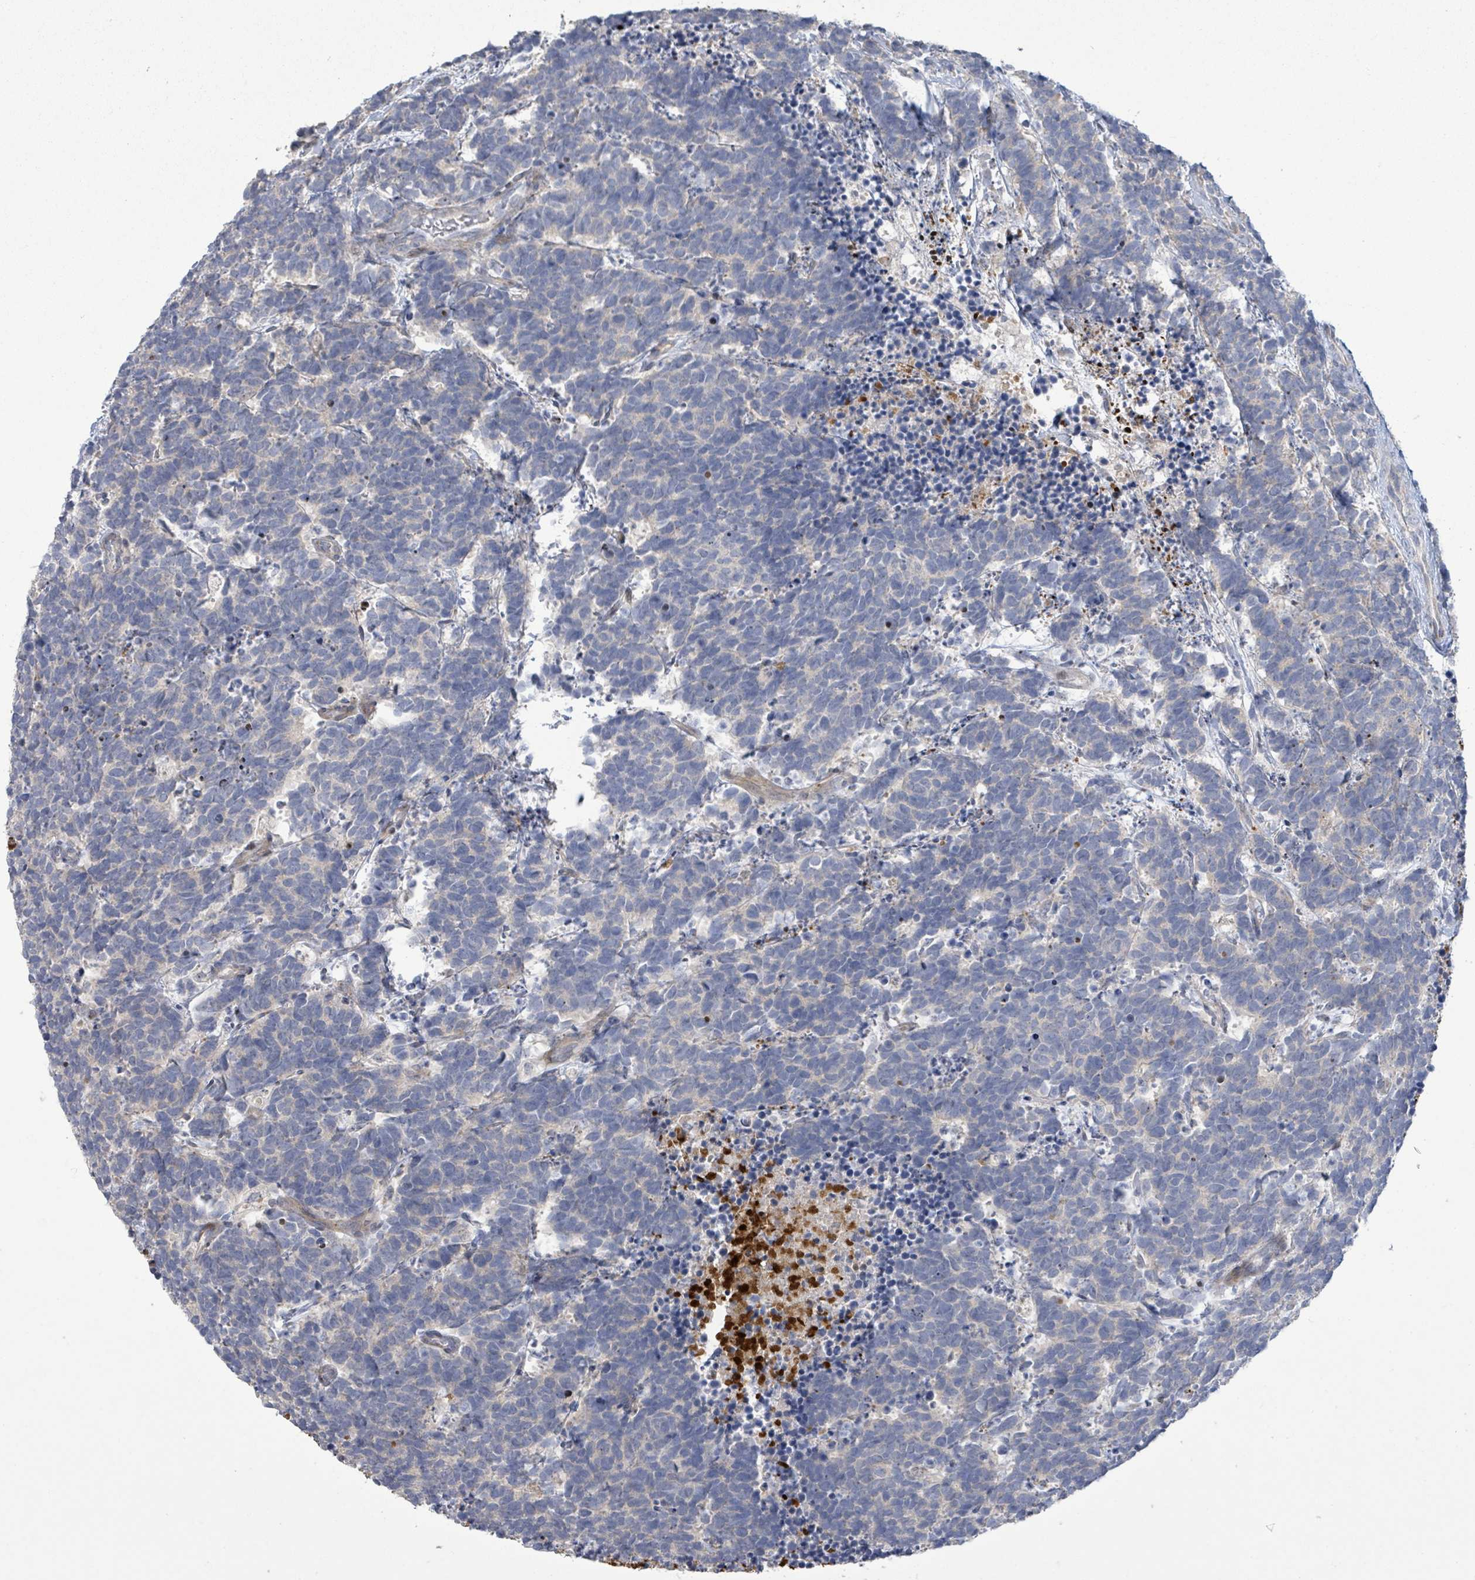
{"staining": {"intensity": "negative", "quantity": "none", "location": "none"}, "tissue": "carcinoid", "cell_type": "Tumor cells", "image_type": "cancer", "snomed": [{"axis": "morphology", "description": "Carcinoma, NOS"}, {"axis": "morphology", "description": "Carcinoid, malignant, NOS"}, {"axis": "topography", "description": "Prostate"}], "caption": "A histopathology image of human carcinoid is negative for staining in tumor cells.", "gene": "LILRA4", "patient": {"sex": "male", "age": 57}}